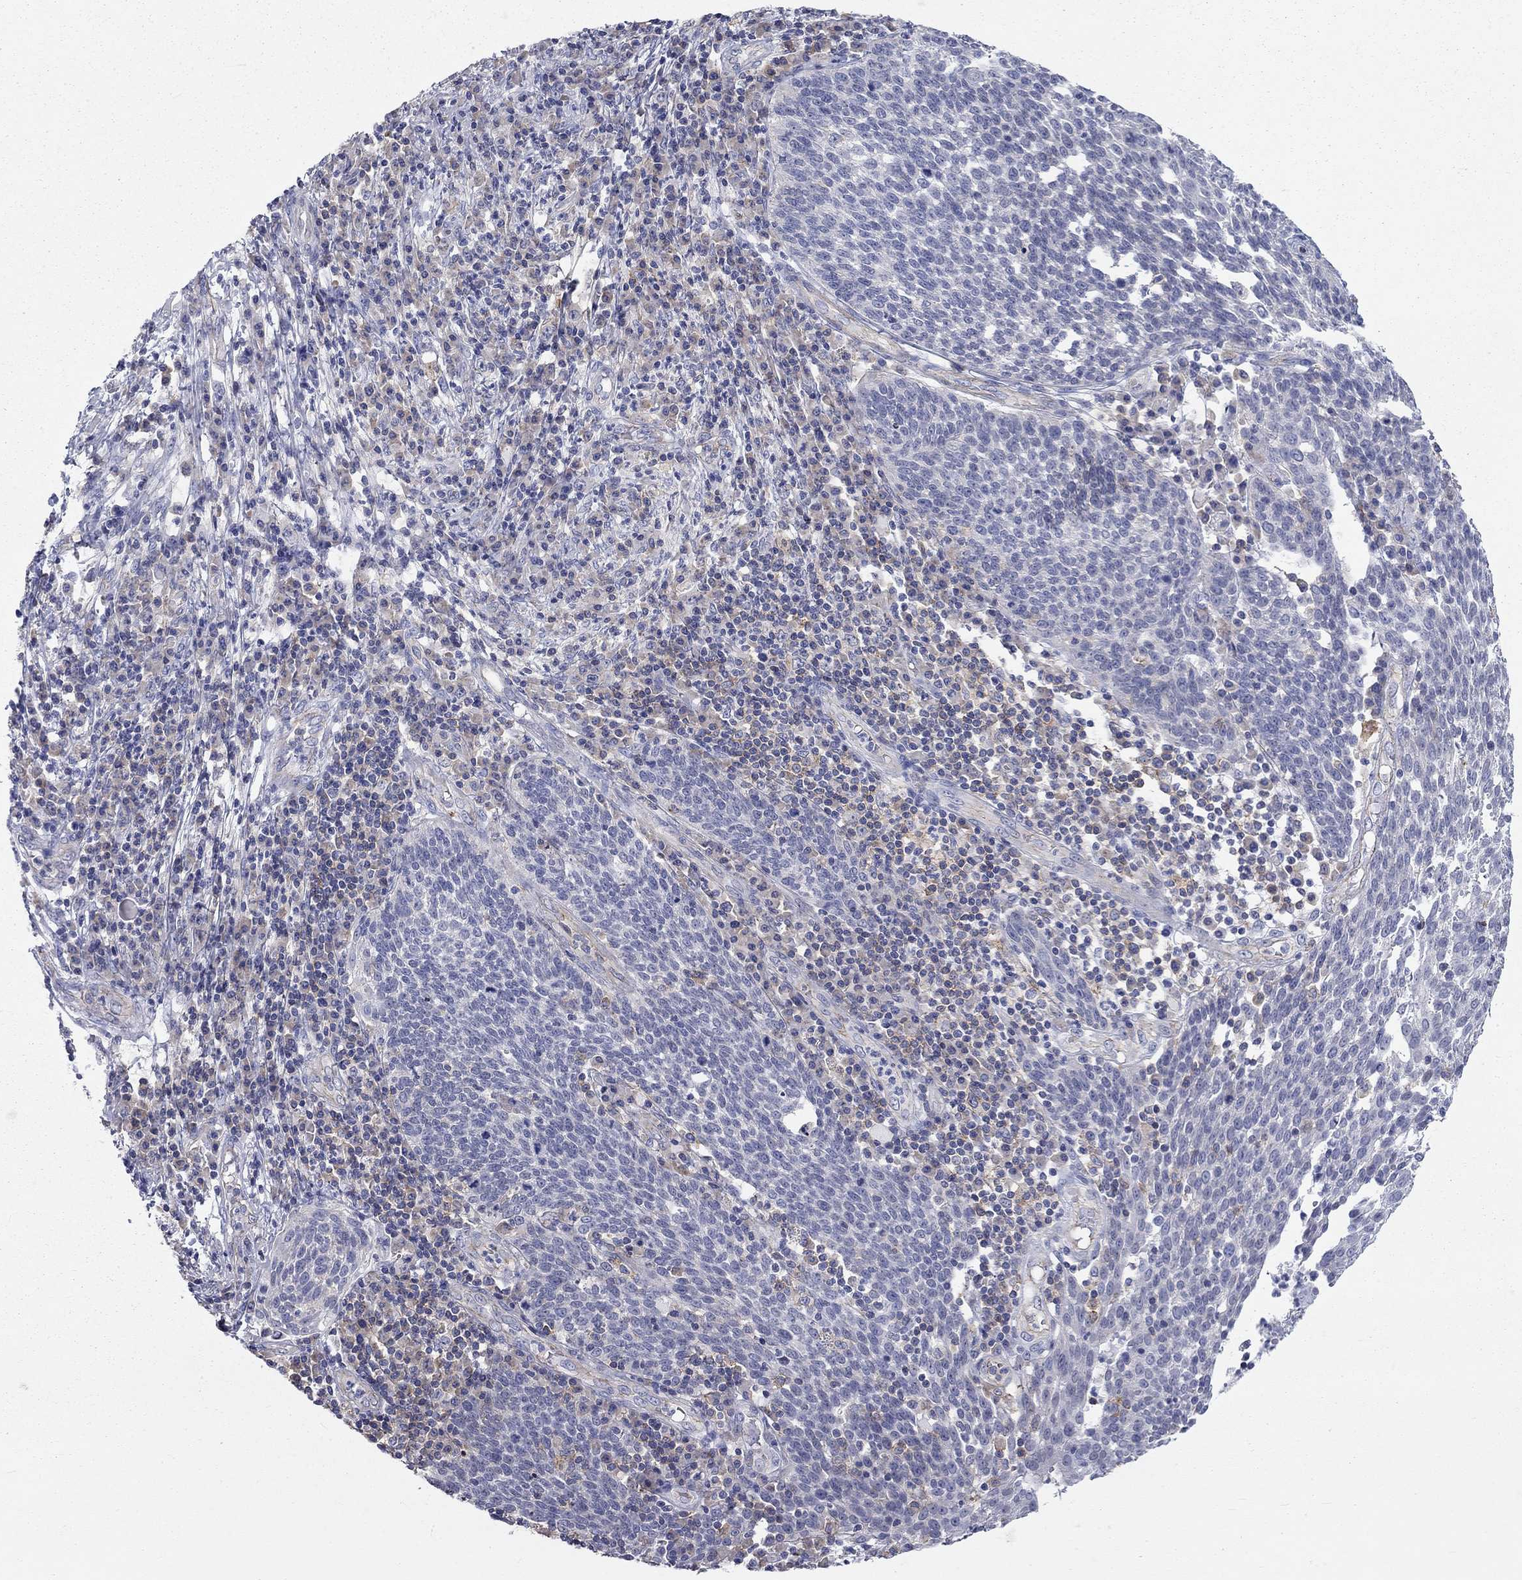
{"staining": {"intensity": "negative", "quantity": "none", "location": "none"}, "tissue": "cervical cancer", "cell_type": "Tumor cells", "image_type": "cancer", "snomed": [{"axis": "morphology", "description": "Squamous cell carcinoma, NOS"}, {"axis": "topography", "description": "Cervix"}], "caption": "Immunohistochemistry histopathology image of neoplastic tissue: cervical squamous cell carcinoma stained with DAB reveals no significant protein positivity in tumor cells.", "gene": "PCDHGA10", "patient": {"sex": "female", "age": 34}}